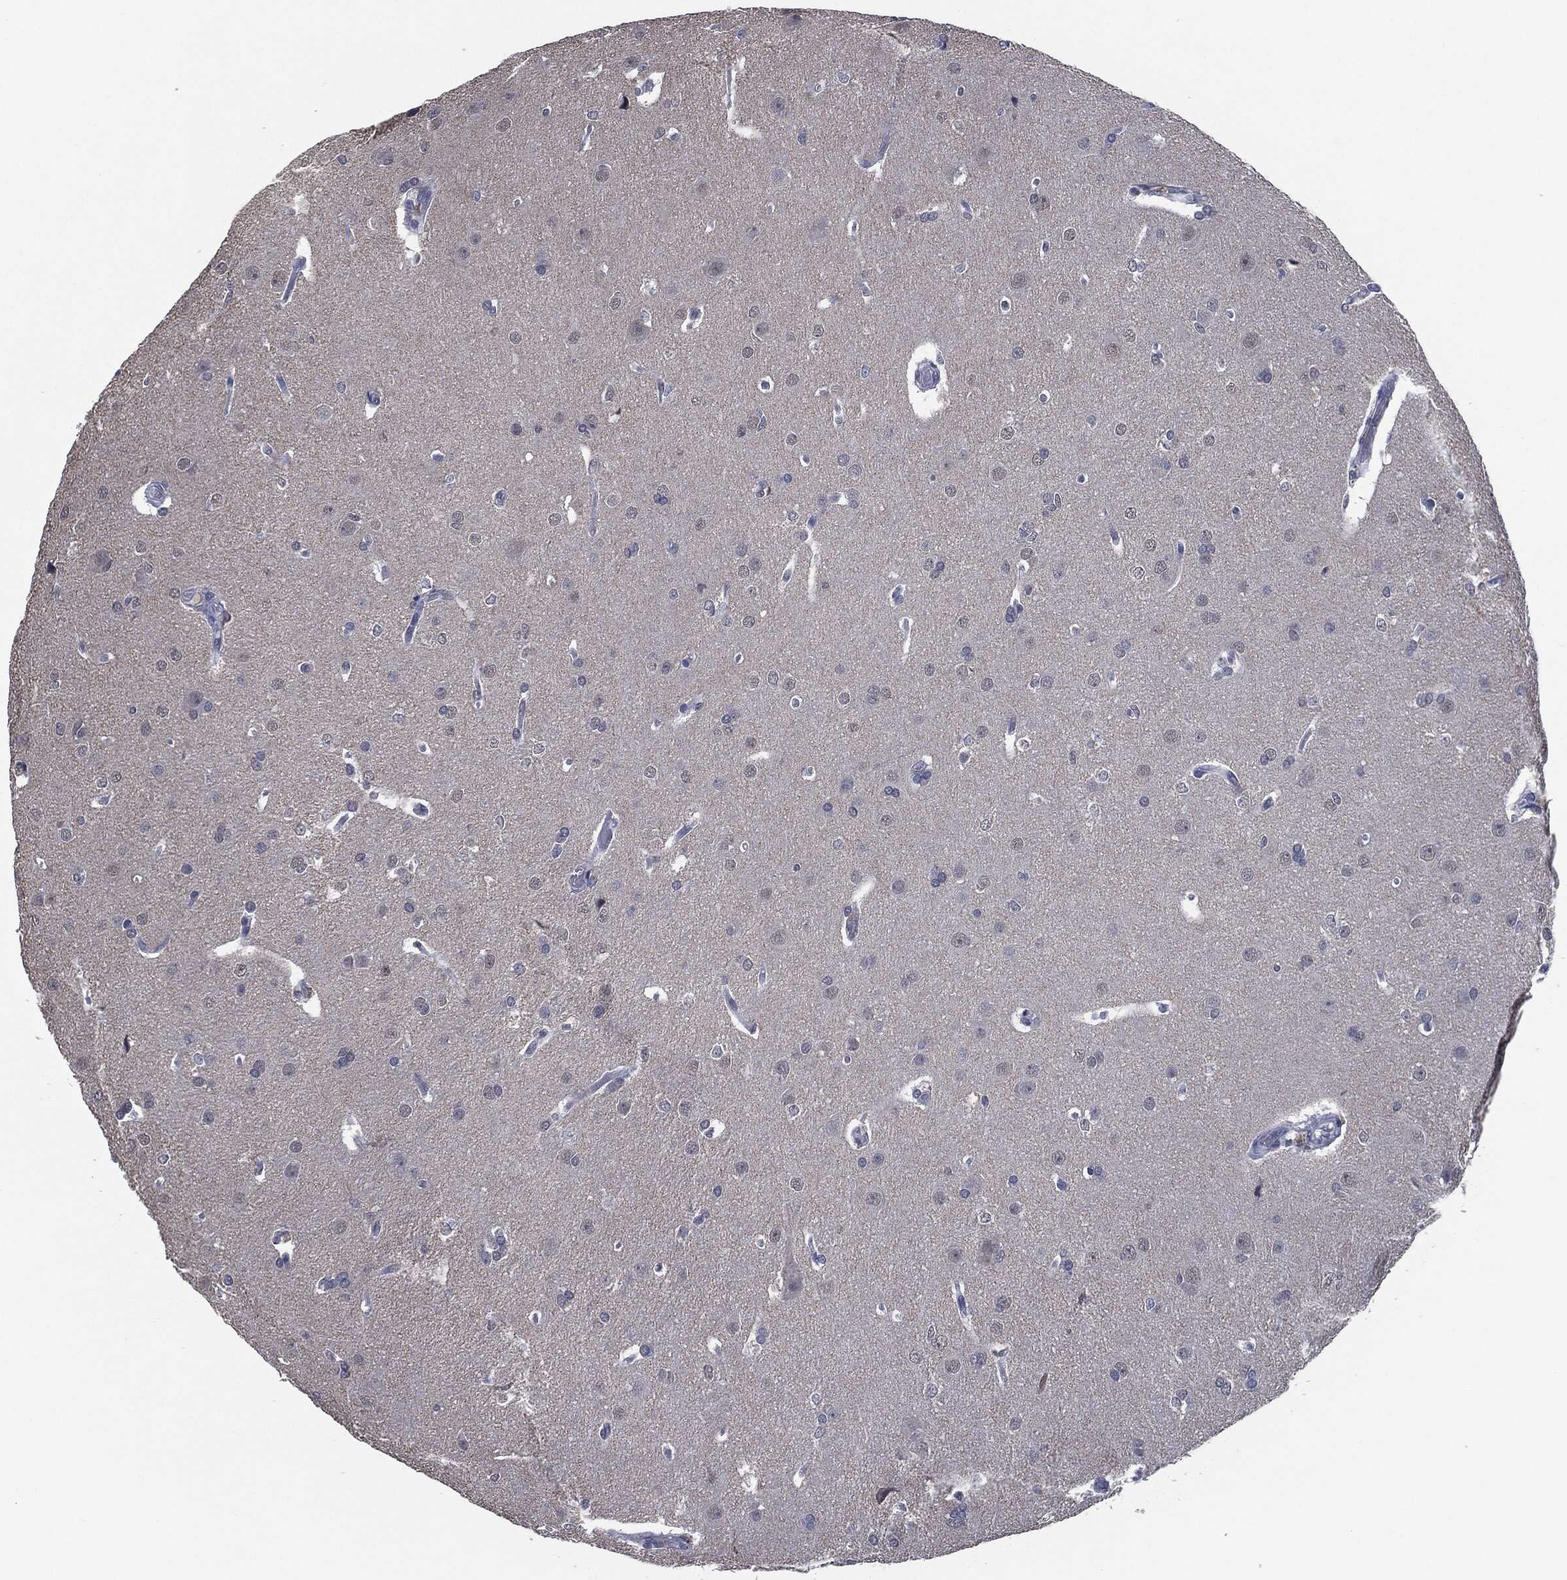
{"staining": {"intensity": "negative", "quantity": "none", "location": "none"}, "tissue": "glioma", "cell_type": "Tumor cells", "image_type": "cancer", "snomed": [{"axis": "morphology", "description": "Glioma, malignant, Low grade"}, {"axis": "topography", "description": "Brain"}], "caption": "This photomicrograph is of low-grade glioma (malignant) stained with immunohistochemistry (IHC) to label a protein in brown with the nuclei are counter-stained blue. There is no positivity in tumor cells.", "gene": "IL2RG", "patient": {"sex": "female", "age": 32}}